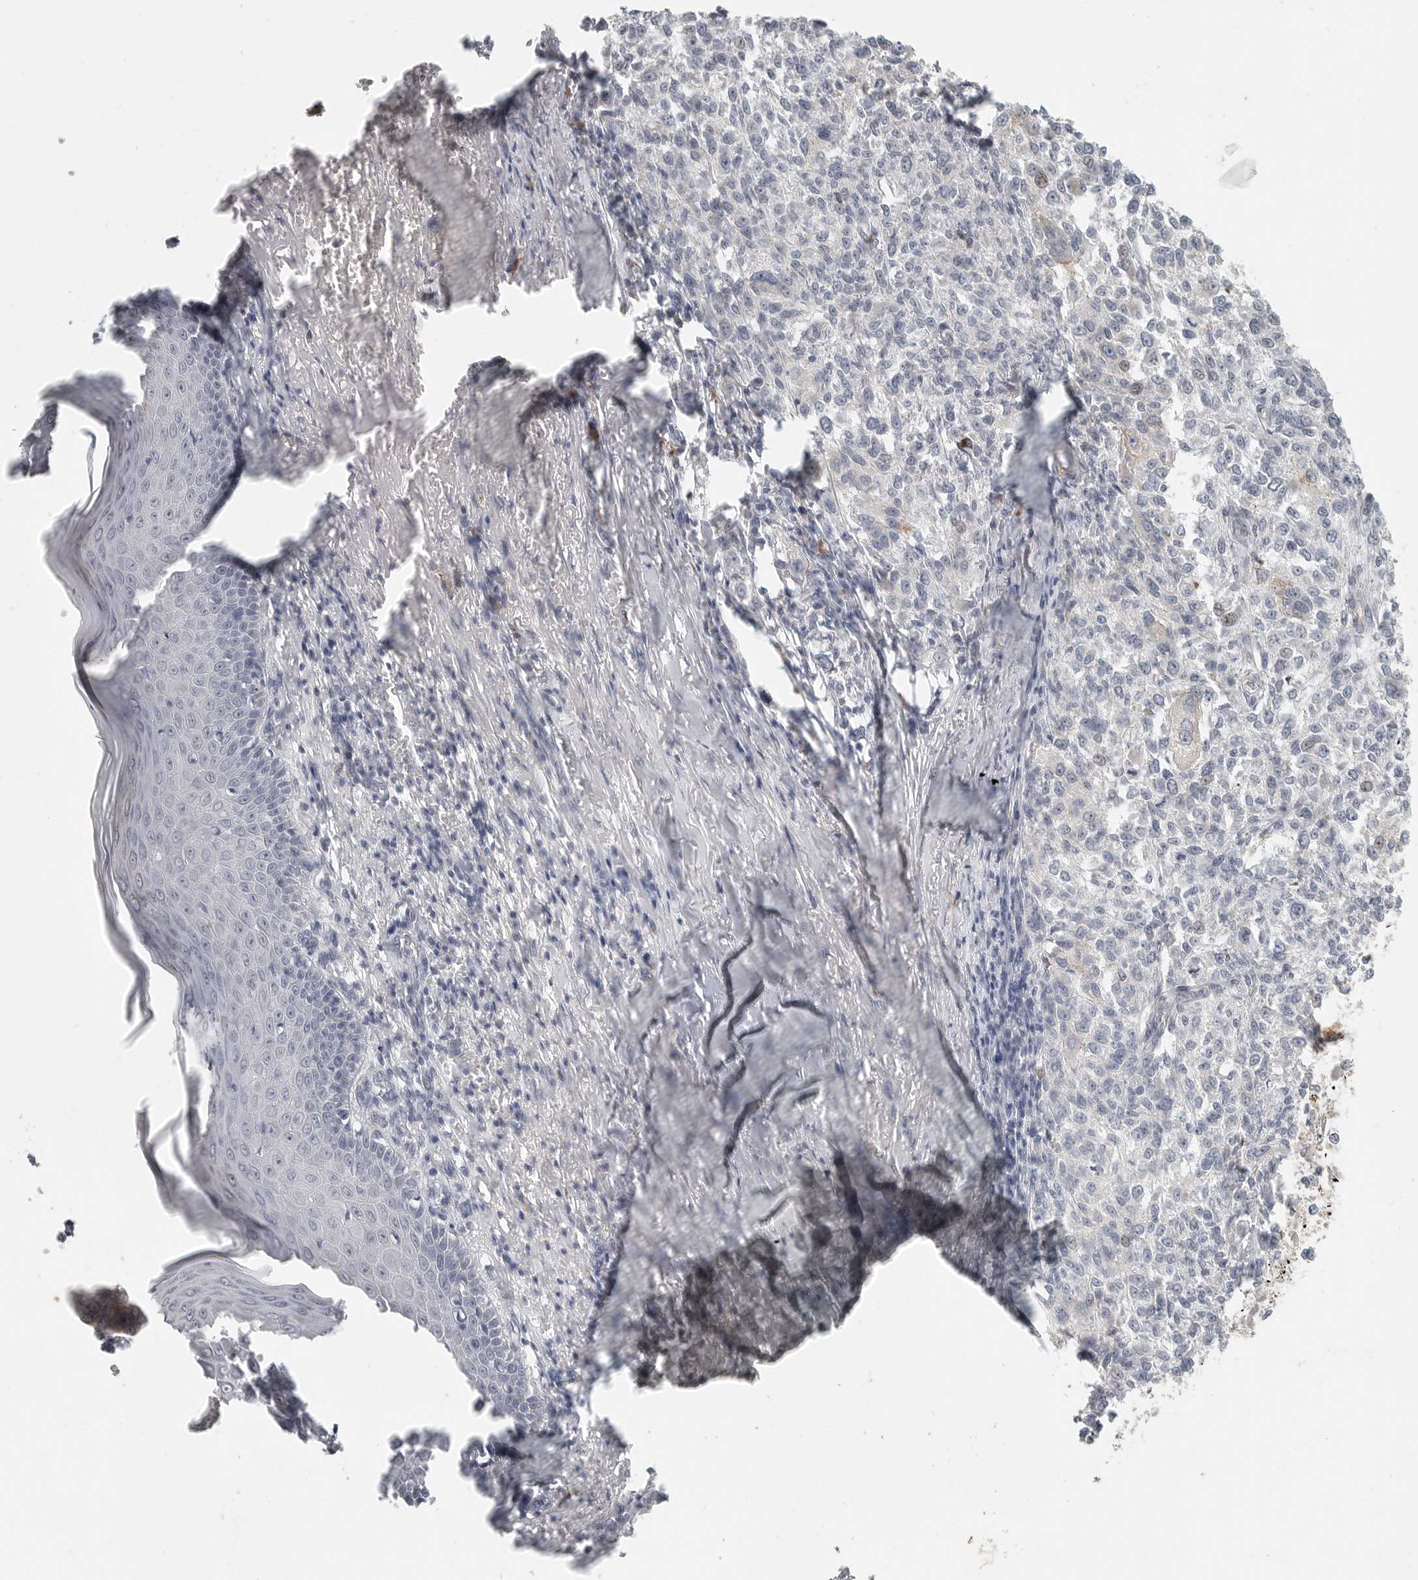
{"staining": {"intensity": "moderate", "quantity": "<25%", "location": "cytoplasmic/membranous"}, "tissue": "melanoma", "cell_type": "Tumor cells", "image_type": "cancer", "snomed": [{"axis": "morphology", "description": "Necrosis, NOS"}, {"axis": "morphology", "description": "Malignant melanoma, NOS"}, {"axis": "topography", "description": "Skin"}], "caption": "Melanoma tissue demonstrates moderate cytoplasmic/membranous positivity in about <25% of tumor cells, visualized by immunohistochemistry. Ihc stains the protein of interest in brown and the nuclei are stained blue.", "gene": "SLC25A36", "patient": {"sex": "female", "age": 87}}